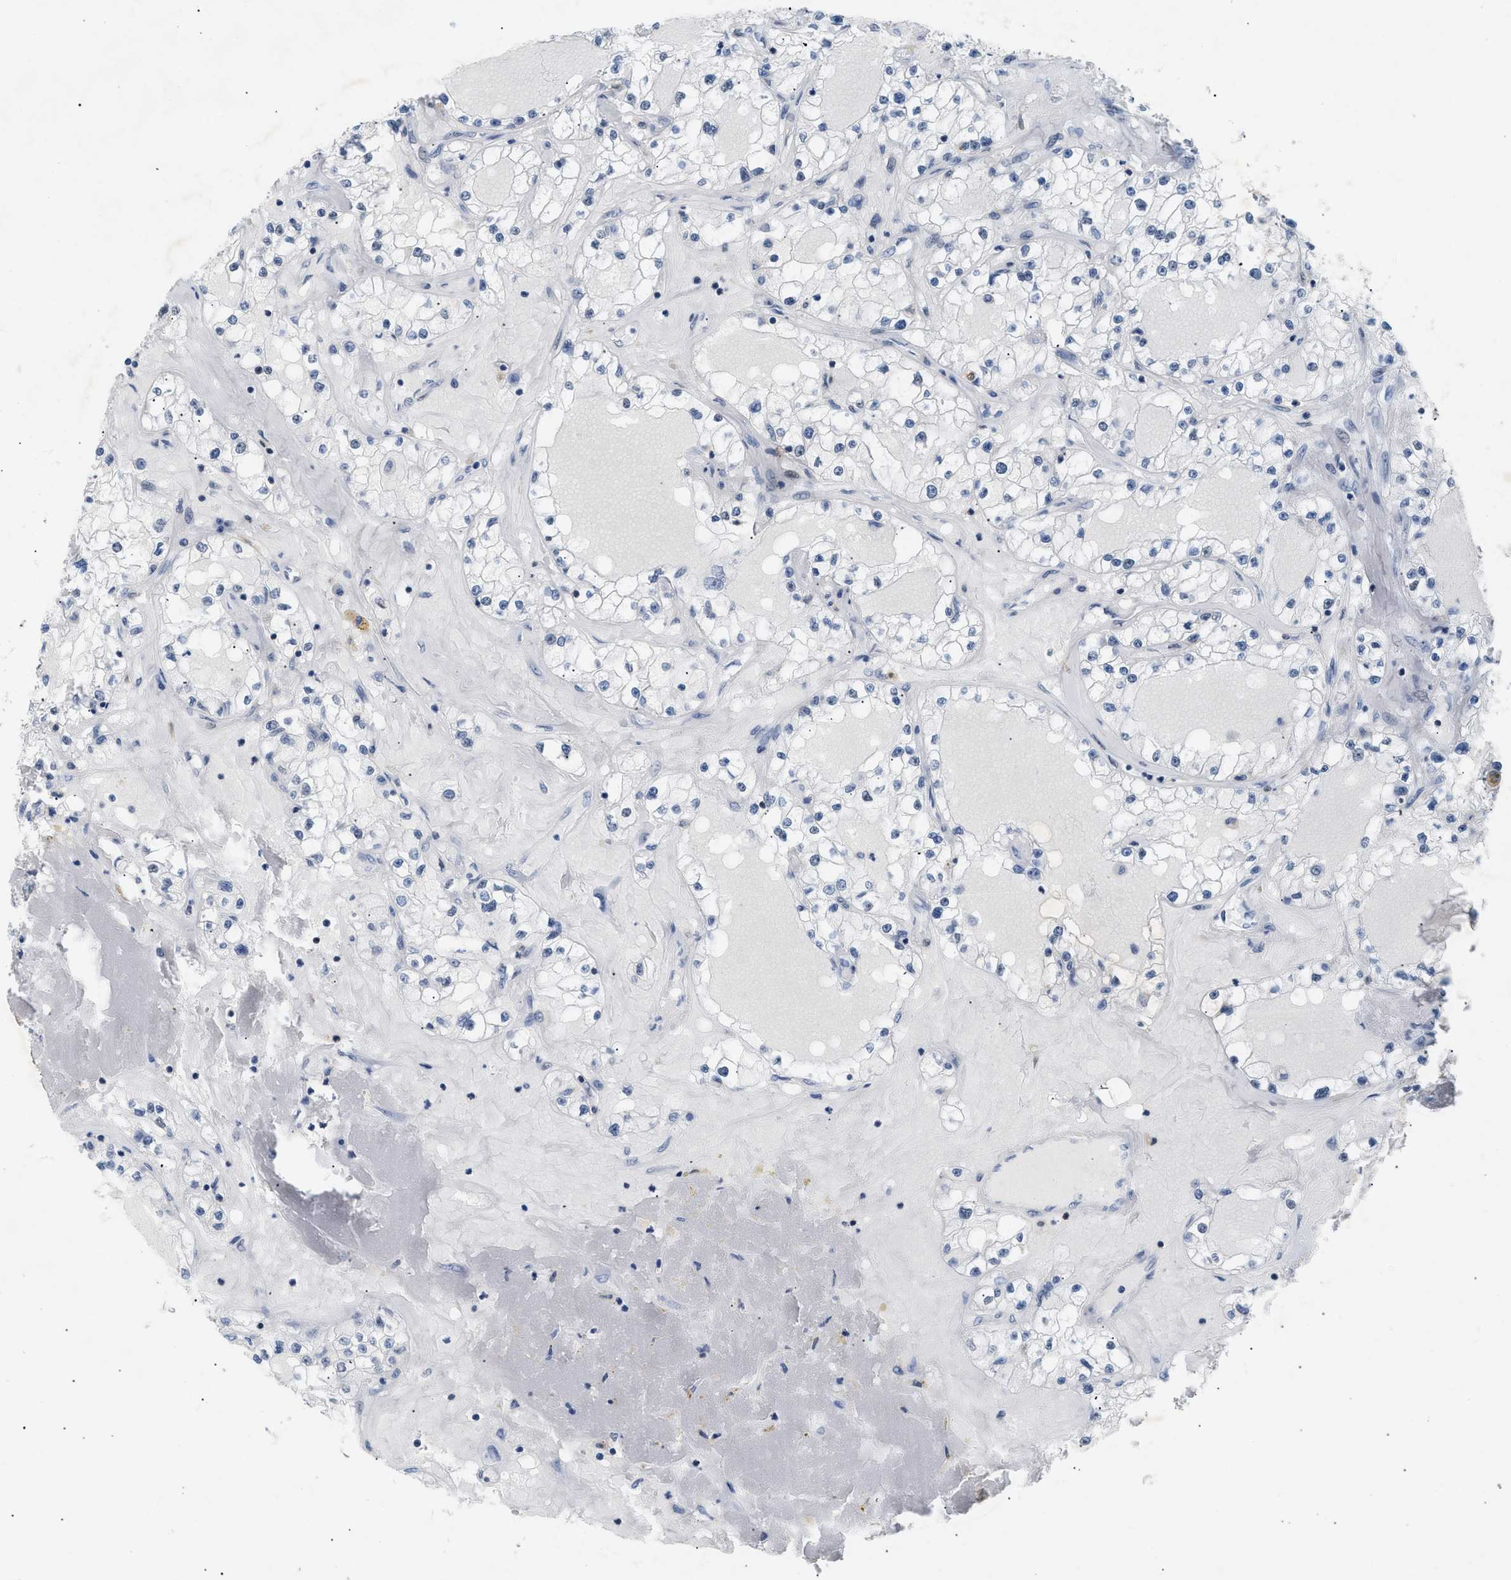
{"staining": {"intensity": "negative", "quantity": "none", "location": "none"}, "tissue": "renal cancer", "cell_type": "Tumor cells", "image_type": "cancer", "snomed": [{"axis": "morphology", "description": "Adenocarcinoma, NOS"}, {"axis": "topography", "description": "Kidney"}], "caption": "This is an IHC photomicrograph of human renal cancer. There is no expression in tumor cells.", "gene": "KCNC3", "patient": {"sex": "male", "age": 56}}